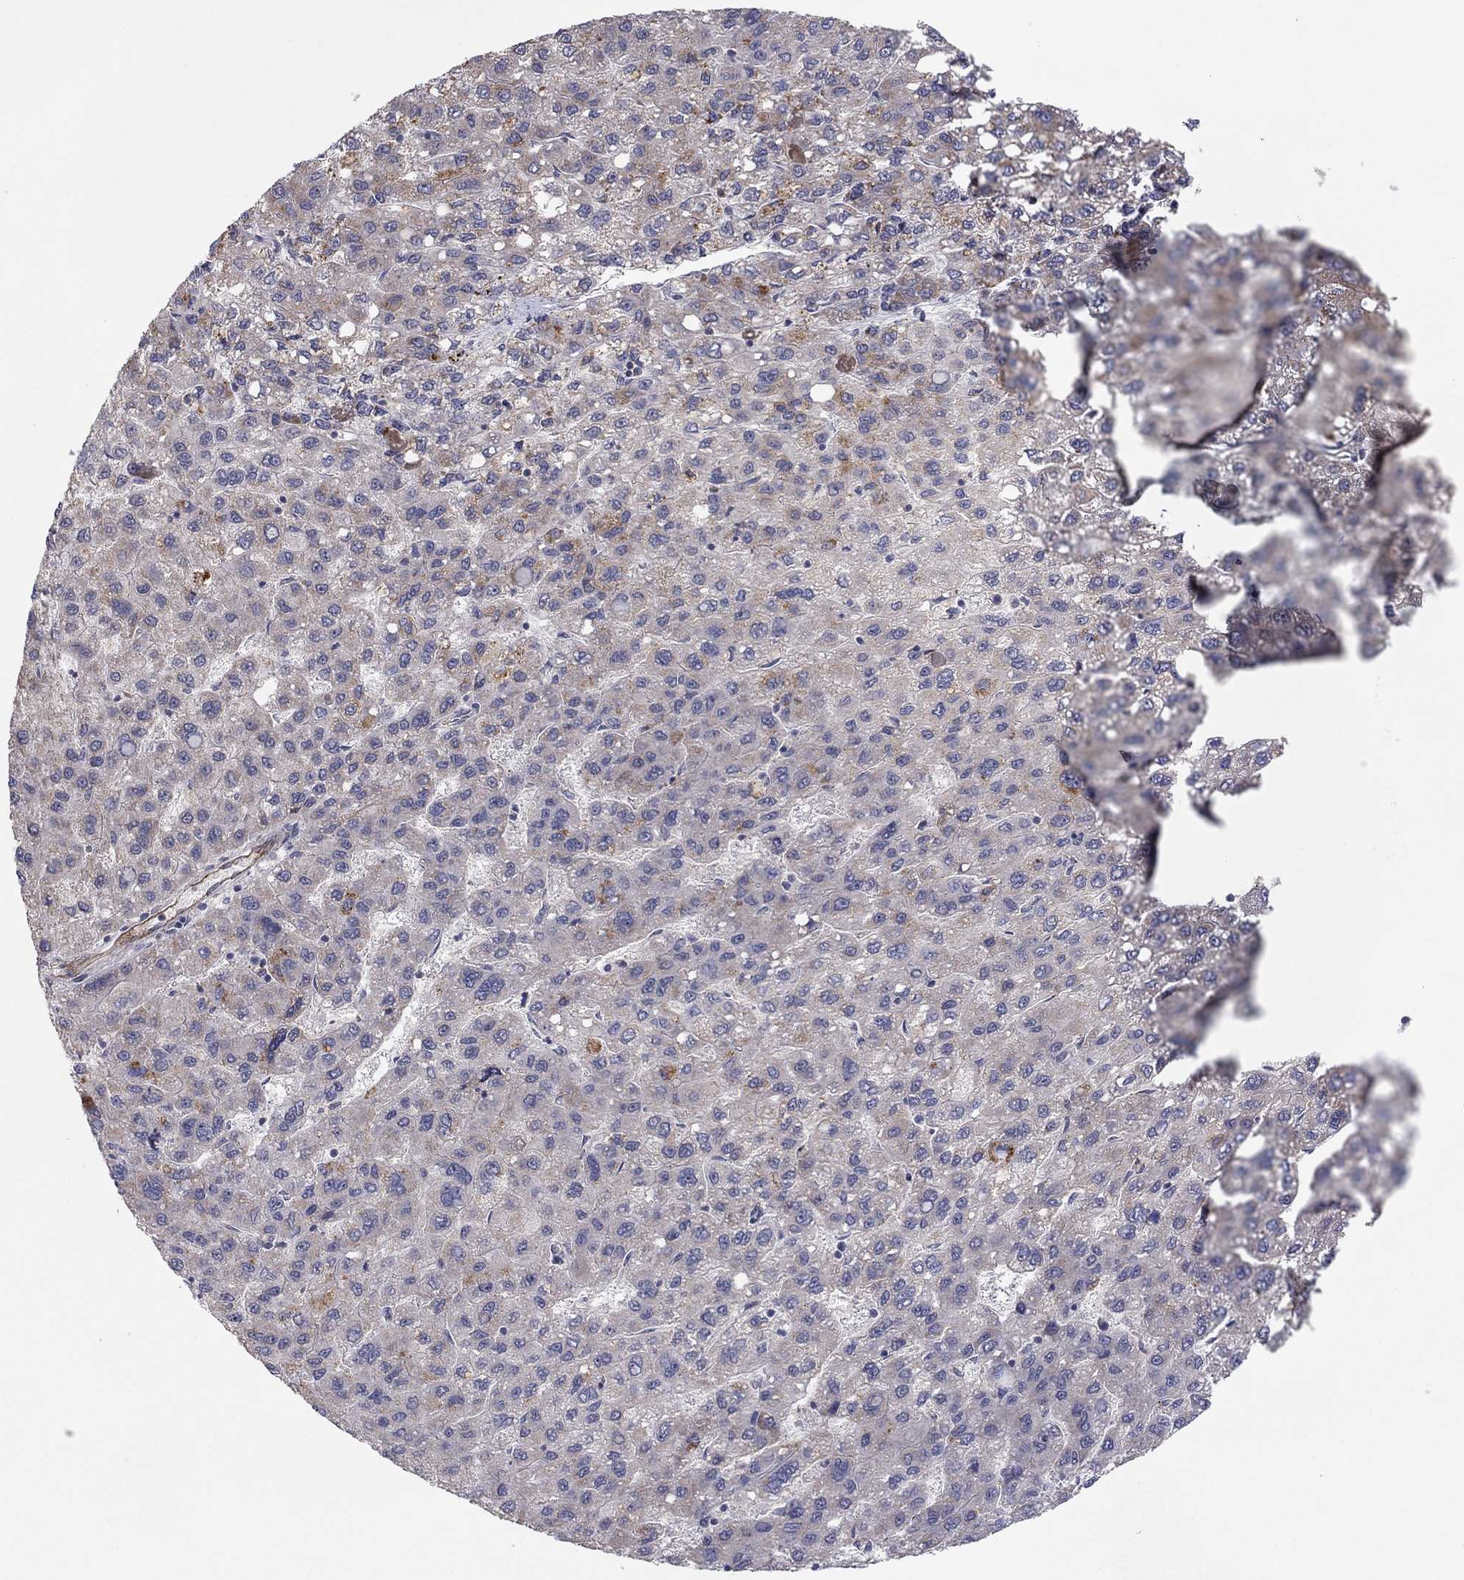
{"staining": {"intensity": "moderate", "quantity": "<25%", "location": "cytoplasmic/membranous"}, "tissue": "liver cancer", "cell_type": "Tumor cells", "image_type": "cancer", "snomed": [{"axis": "morphology", "description": "Carcinoma, Hepatocellular, NOS"}, {"axis": "topography", "description": "Liver"}], "caption": "DAB (3,3'-diaminobenzidine) immunohistochemical staining of hepatocellular carcinoma (liver) shows moderate cytoplasmic/membranous protein positivity in approximately <25% of tumor cells.", "gene": "CRACDL", "patient": {"sex": "female", "age": 82}}